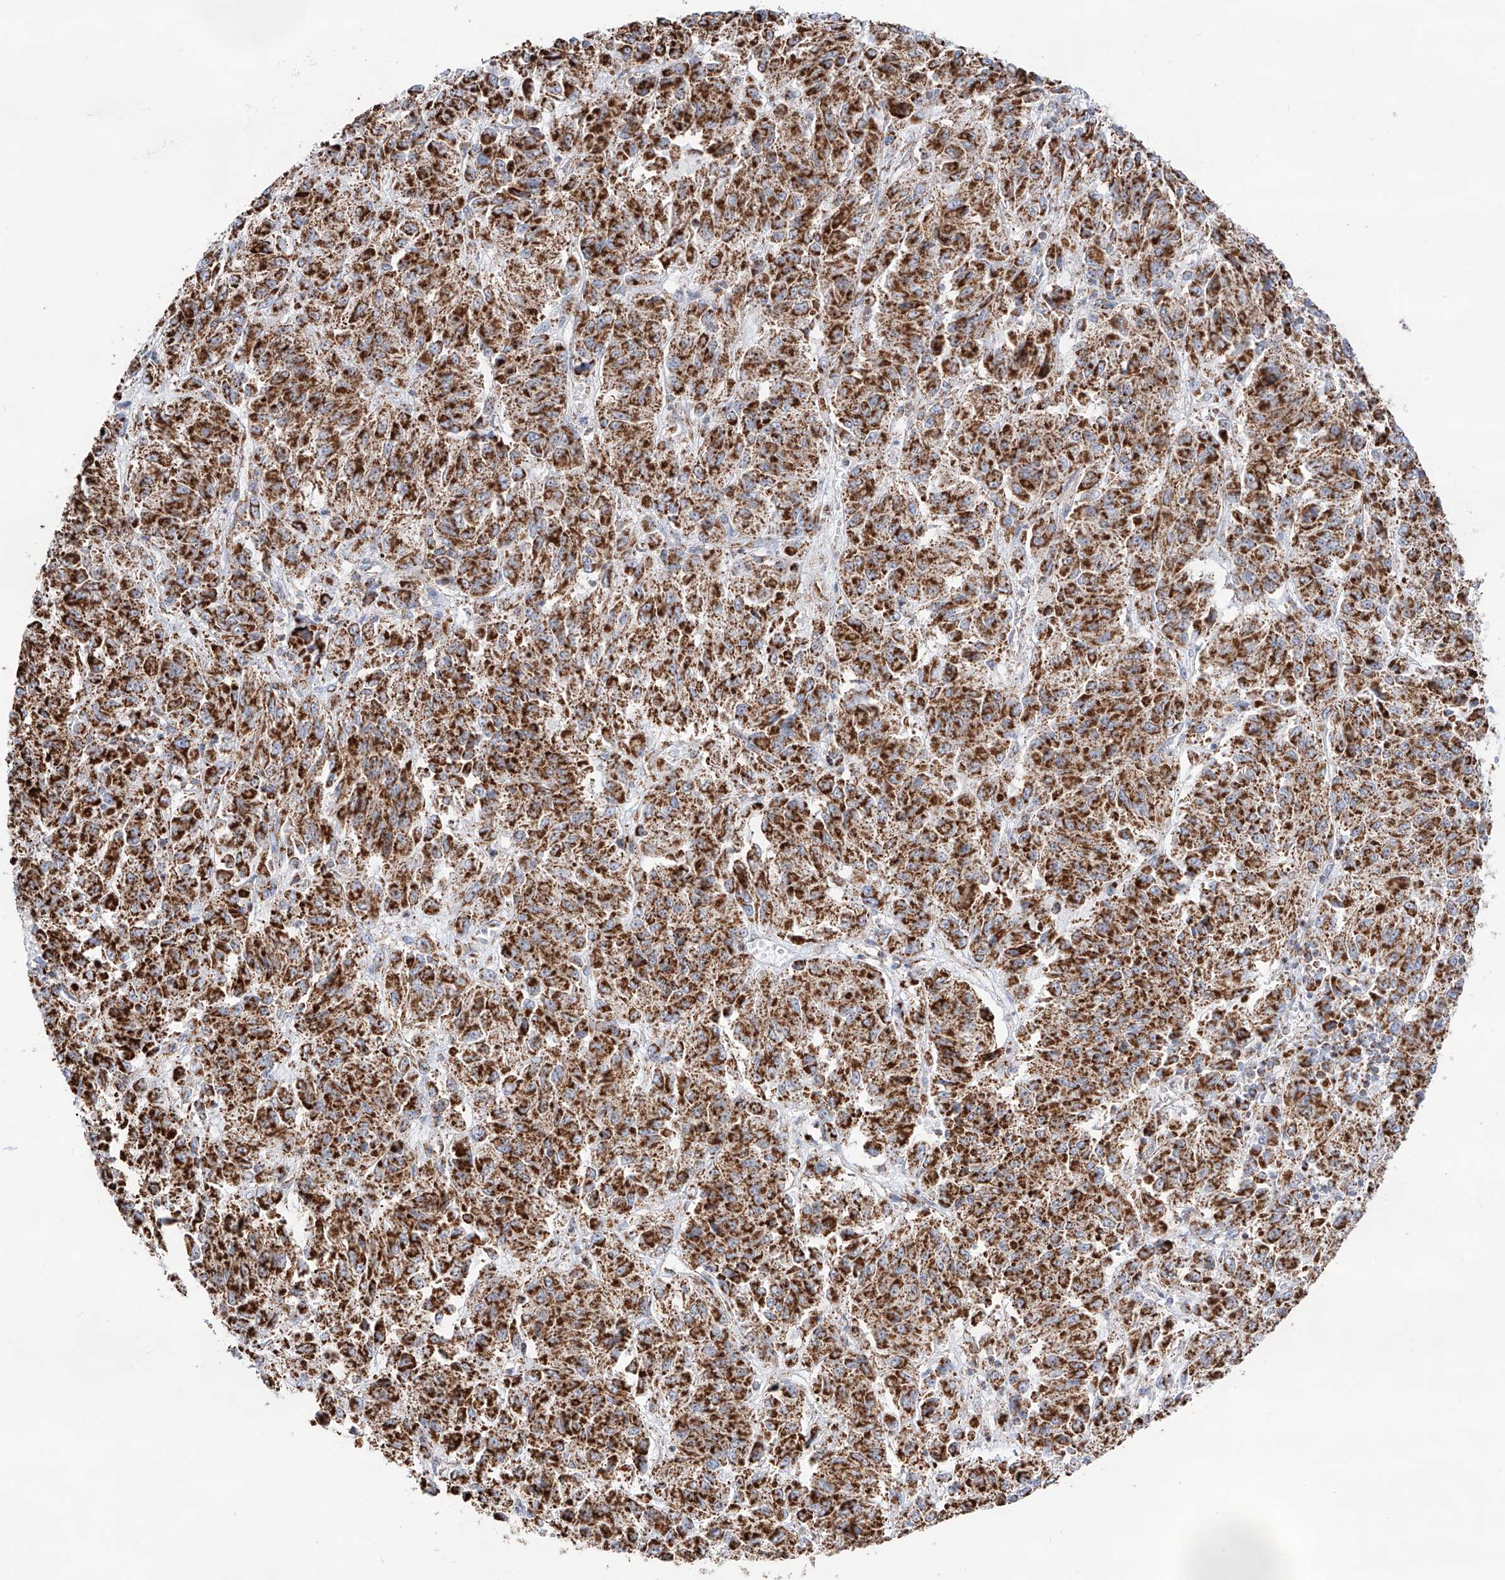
{"staining": {"intensity": "strong", "quantity": ">75%", "location": "cytoplasmic/membranous"}, "tissue": "melanoma", "cell_type": "Tumor cells", "image_type": "cancer", "snomed": [{"axis": "morphology", "description": "Malignant melanoma, Metastatic site"}, {"axis": "topography", "description": "Lung"}], "caption": "IHC of melanoma shows high levels of strong cytoplasmic/membranous expression in approximately >75% of tumor cells.", "gene": "TTC27", "patient": {"sex": "male", "age": 64}}